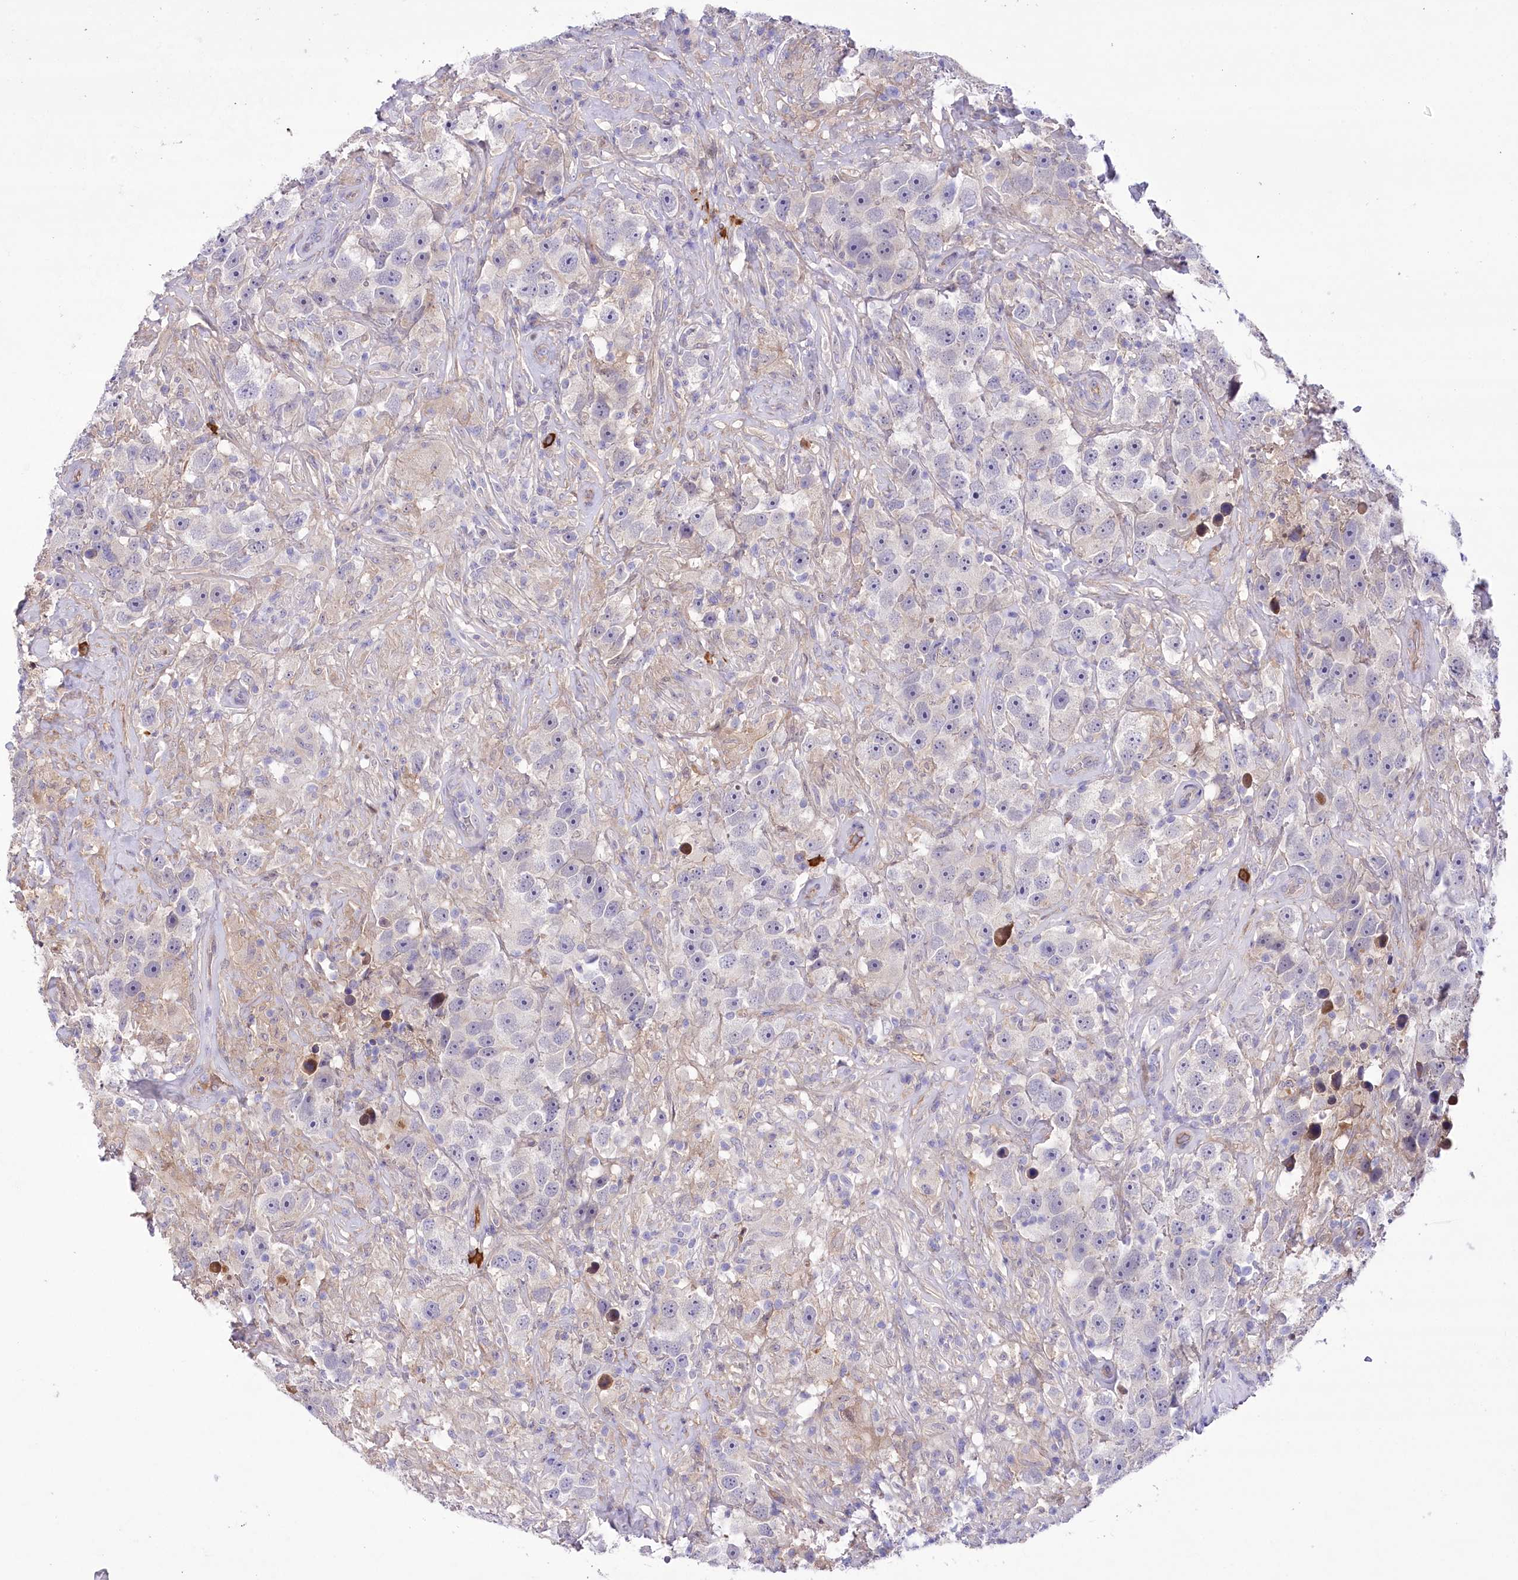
{"staining": {"intensity": "negative", "quantity": "none", "location": "none"}, "tissue": "testis cancer", "cell_type": "Tumor cells", "image_type": "cancer", "snomed": [{"axis": "morphology", "description": "Seminoma, NOS"}, {"axis": "topography", "description": "Testis"}], "caption": "Tumor cells show no significant positivity in testis cancer (seminoma).", "gene": "CEP164", "patient": {"sex": "male", "age": 49}}